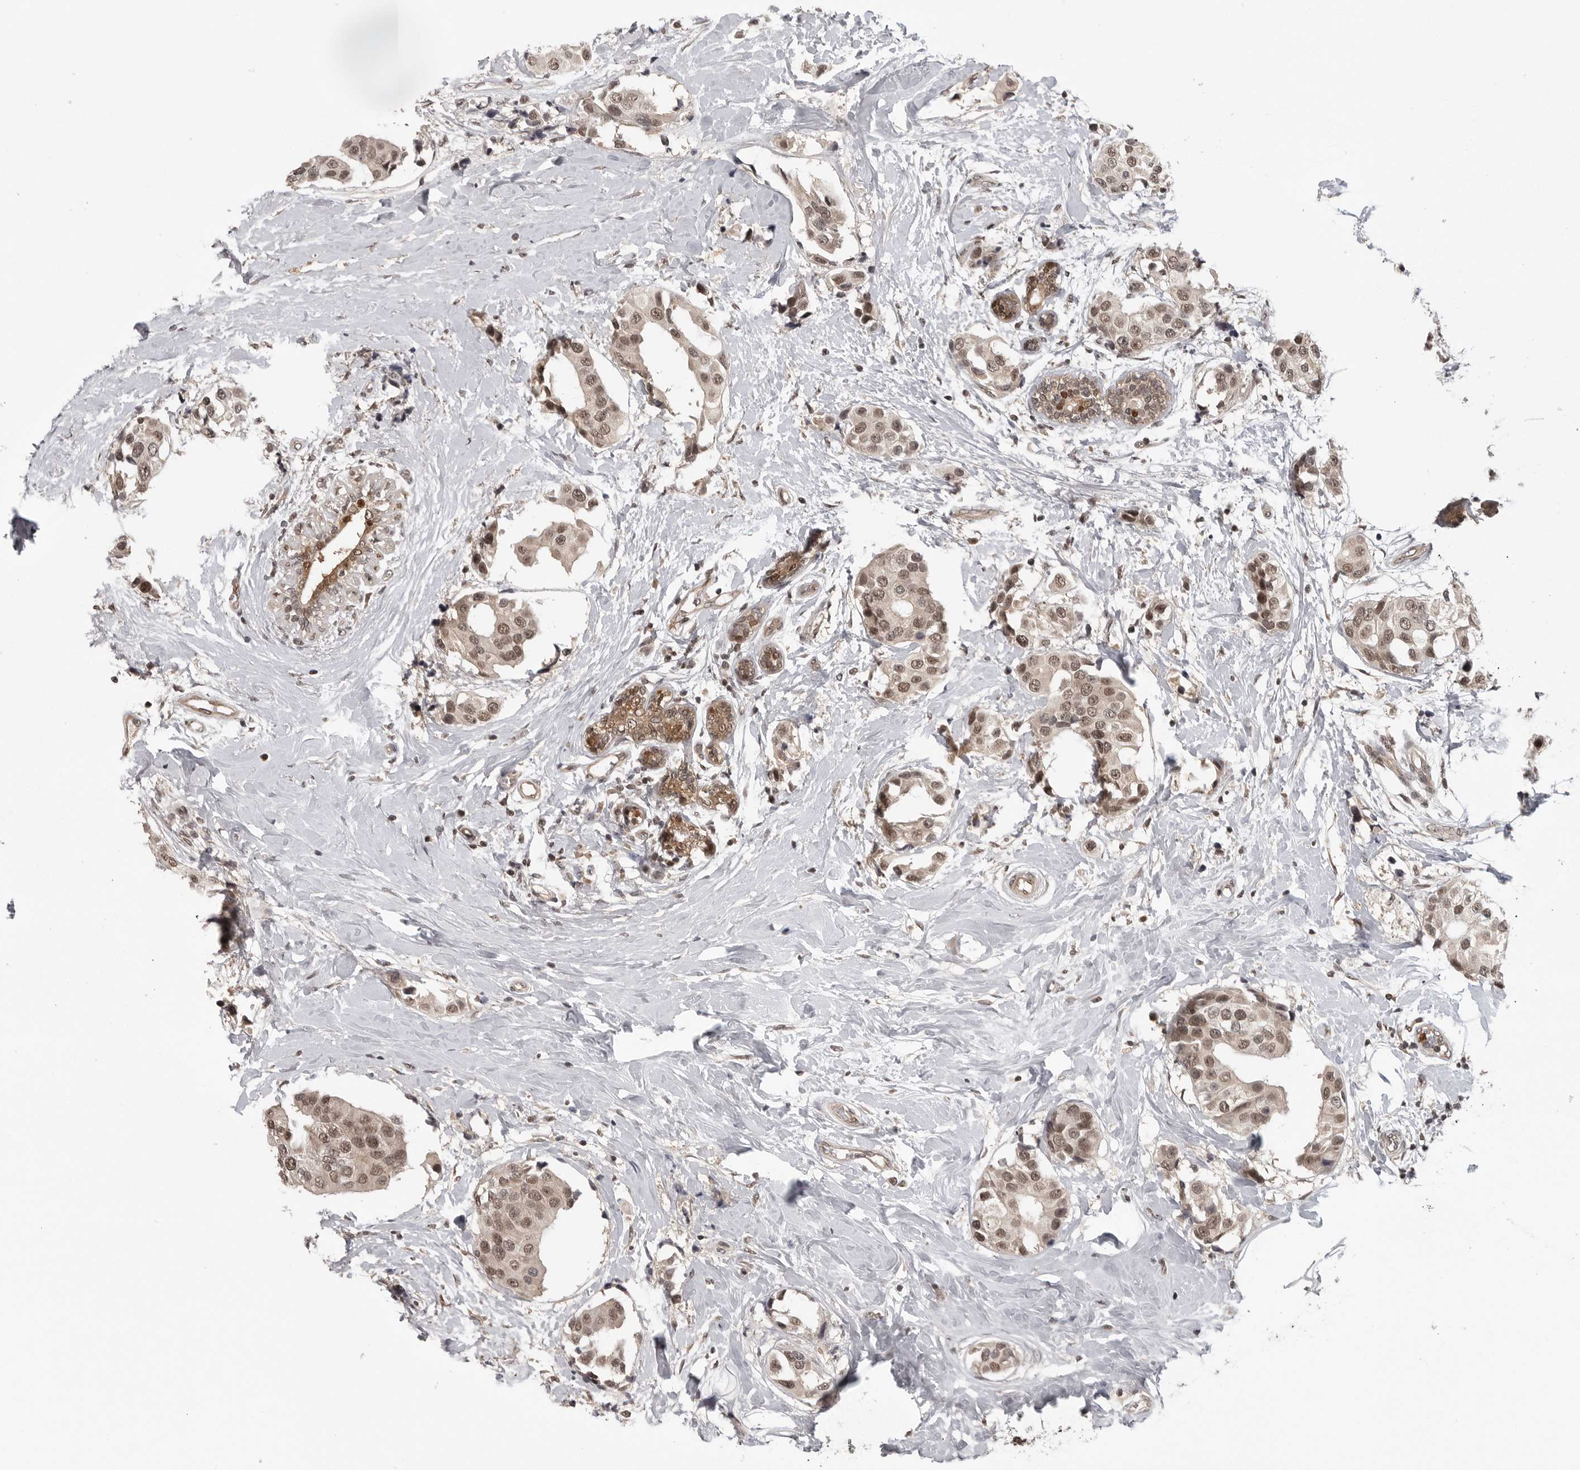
{"staining": {"intensity": "moderate", "quantity": ">75%", "location": "cytoplasmic/membranous,nuclear"}, "tissue": "breast cancer", "cell_type": "Tumor cells", "image_type": "cancer", "snomed": [{"axis": "morphology", "description": "Normal tissue, NOS"}, {"axis": "morphology", "description": "Duct carcinoma"}, {"axis": "topography", "description": "Breast"}], "caption": "Human breast cancer (intraductal carcinoma) stained with a brown dye shows moderate cytoplasmic/membranous and nuclear positive positivity in approximately >75% of tumor cells.", "gene": "PEG3", "patient": {"sex": "female", "age": 39}}